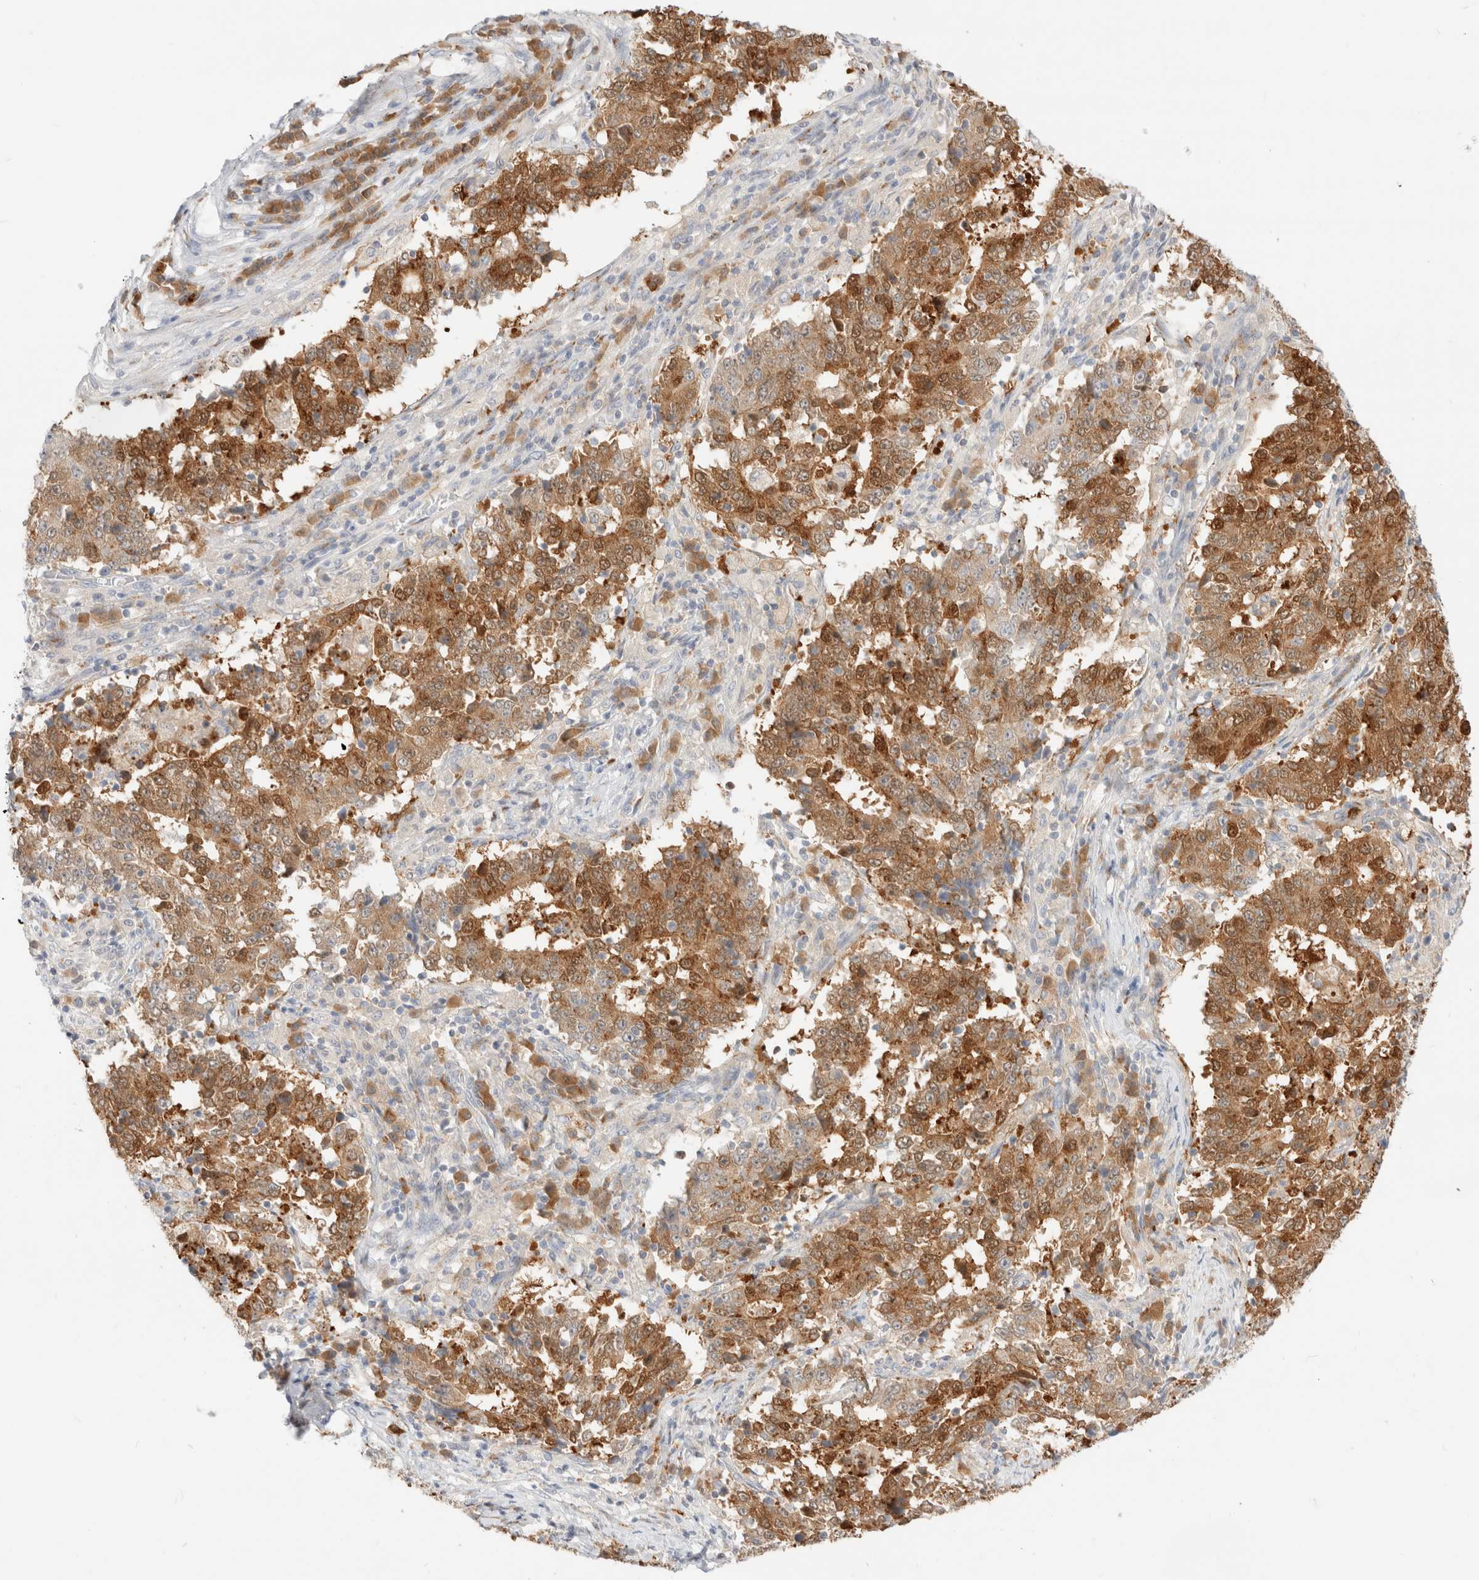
{"staining": {"intensity": "moderate", "quantity": ">75%", "location": "cytoplasmic/membranous,nuclear"}, "tissue": "stomach cancer", "cell_type": "Tumor cells", "image_type": "cancer", "snomed": [{"axis": "morphology", "description": "Adenocarcinoma, NOS"}, {"axis": "topography", "description": "Stomach"}], "caption": "There is medium levels of moderate cytoplasmic/membranous and nuclear positivity in tumor cells of stomach cancer (adenocarcinoma), as demonstrated by immunohistochemical staining (brown color).", "gene": "EFCAB13", "patient": {"sex": "male", "age": 59}}